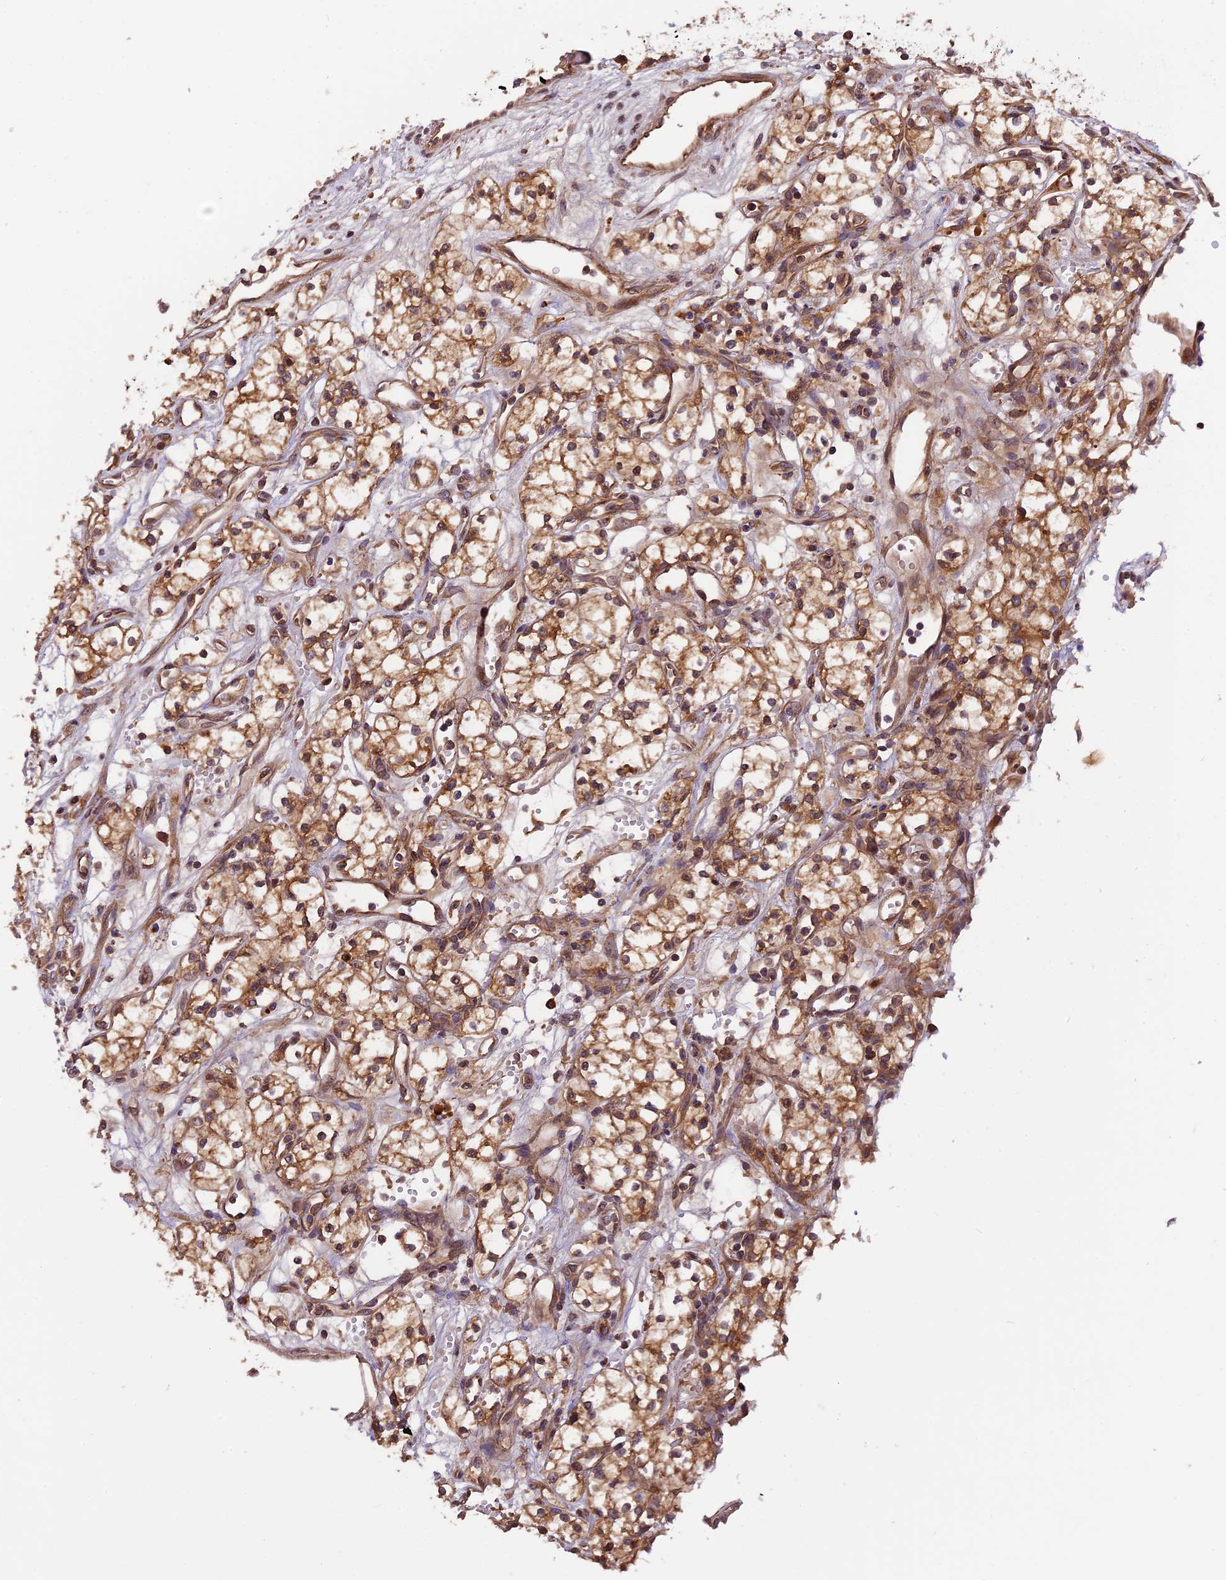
{"staining": {"intensity": "moderate", "quantity": ">75%", "location": "cytoplasmic/membranous"}, "tissue": "renal cancer", "cell_type": "Tumor cells", "image_type": "cancer", "snomed": [{"axis": "morphology", "description": "Adenocarcinoma, NOS"}, {"axis": "topography", "description": "Kidney"}], "caption": "Human renal adenocarcinoma stained with a protein marker demonstrates moderate staining in tumor cells.", "gene": "SETD6", "patient": {"sex": "male", "age": 59}}